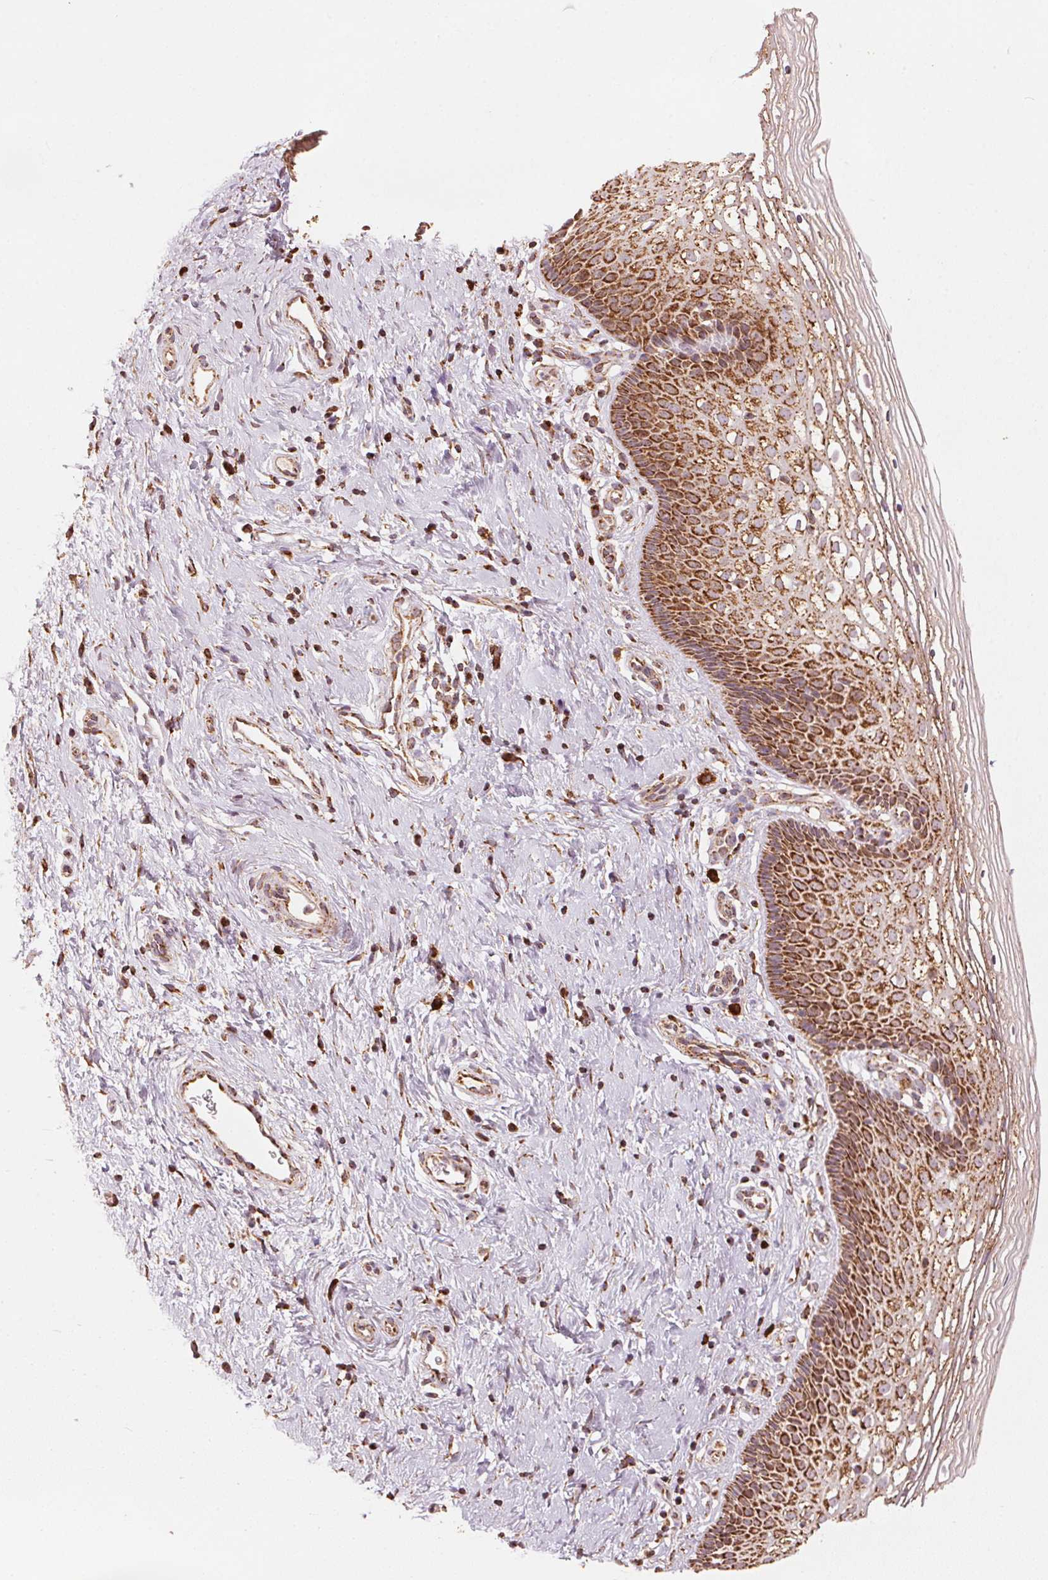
{"staining": {"intensity": "moderate", "quantity": ">75%", "location": "cytoplasmic/membranous"}, "tissue": "cervix", "cell_type": "Glandular cells", "image_type": "normal", "snomed": [{"axis": "morphology", "description": "Normal tissue, NOS"}, {"axis": "topography", "description": "Cervix"}], "caption": "Immunohistochemical staining of benign human cervix demonstrates moderate cytoplasmic/membranous protein expression in approximately >75% of glandular cells.", "gene": "TOMM70", "patient": {"sex": "female", "age": 34}}